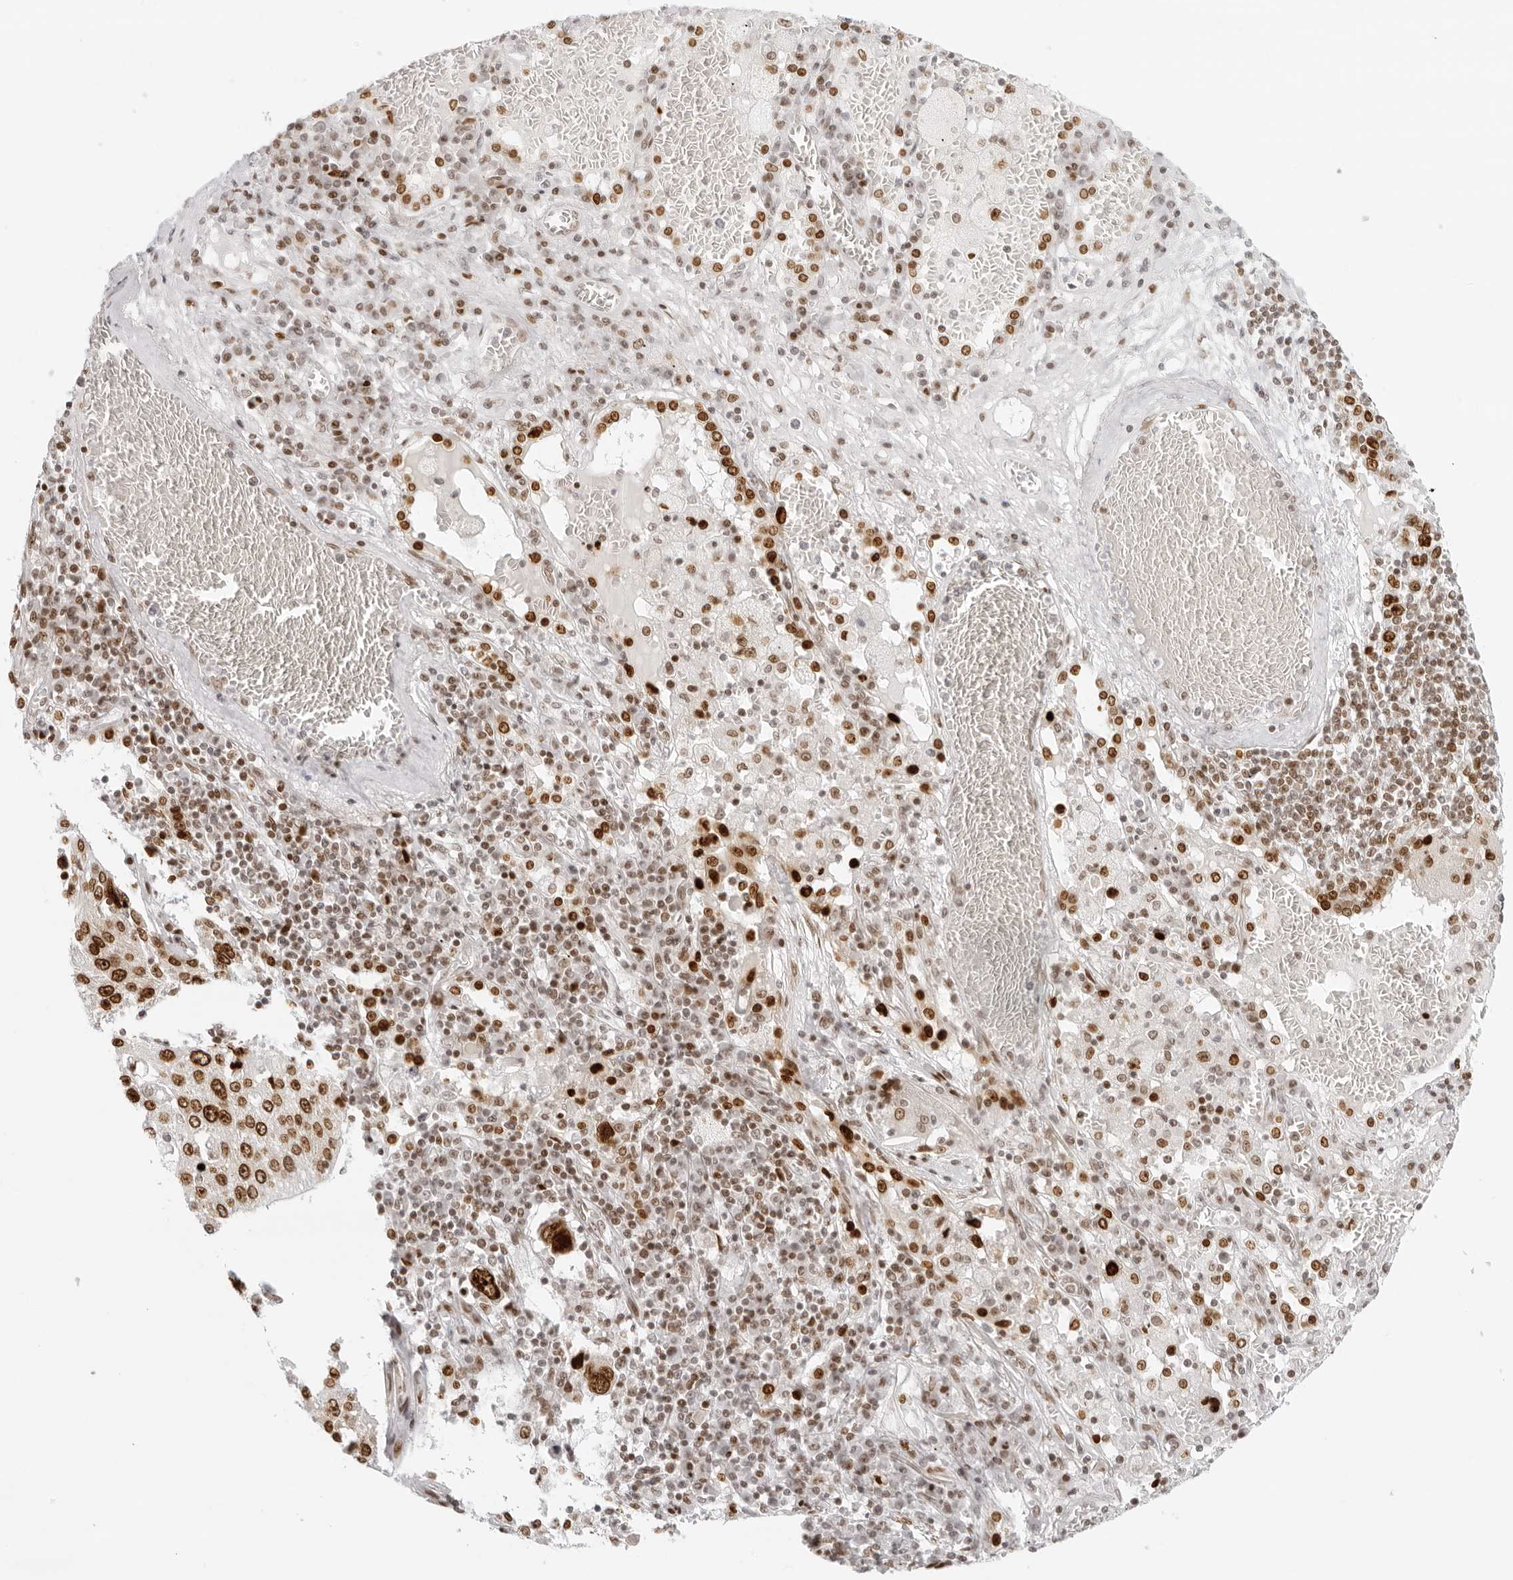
{"staining": {"intensity": "moderate", "quantity": ">75%", "location": "nuclear"}, "tissue": "lung cancer", "cell_type": "Tumor cells", "image_type": "cancer", "snomed": [{"axis": "morphology", "description": "Squamous cell carcinoma, NOS"}, {"axis": "topography", "description": "Lung"}], "caption": "A high-resolution micrograph shows IHC staining of lung cancer (squamous cell carcinoma), which displays moderate nuclear staining in about >75% of tumor cells. (DAB = brown stain, brightfield microscopy at high magnification).", "gene": "RCC1", "patient": {"sex": "male", "age": 65}}